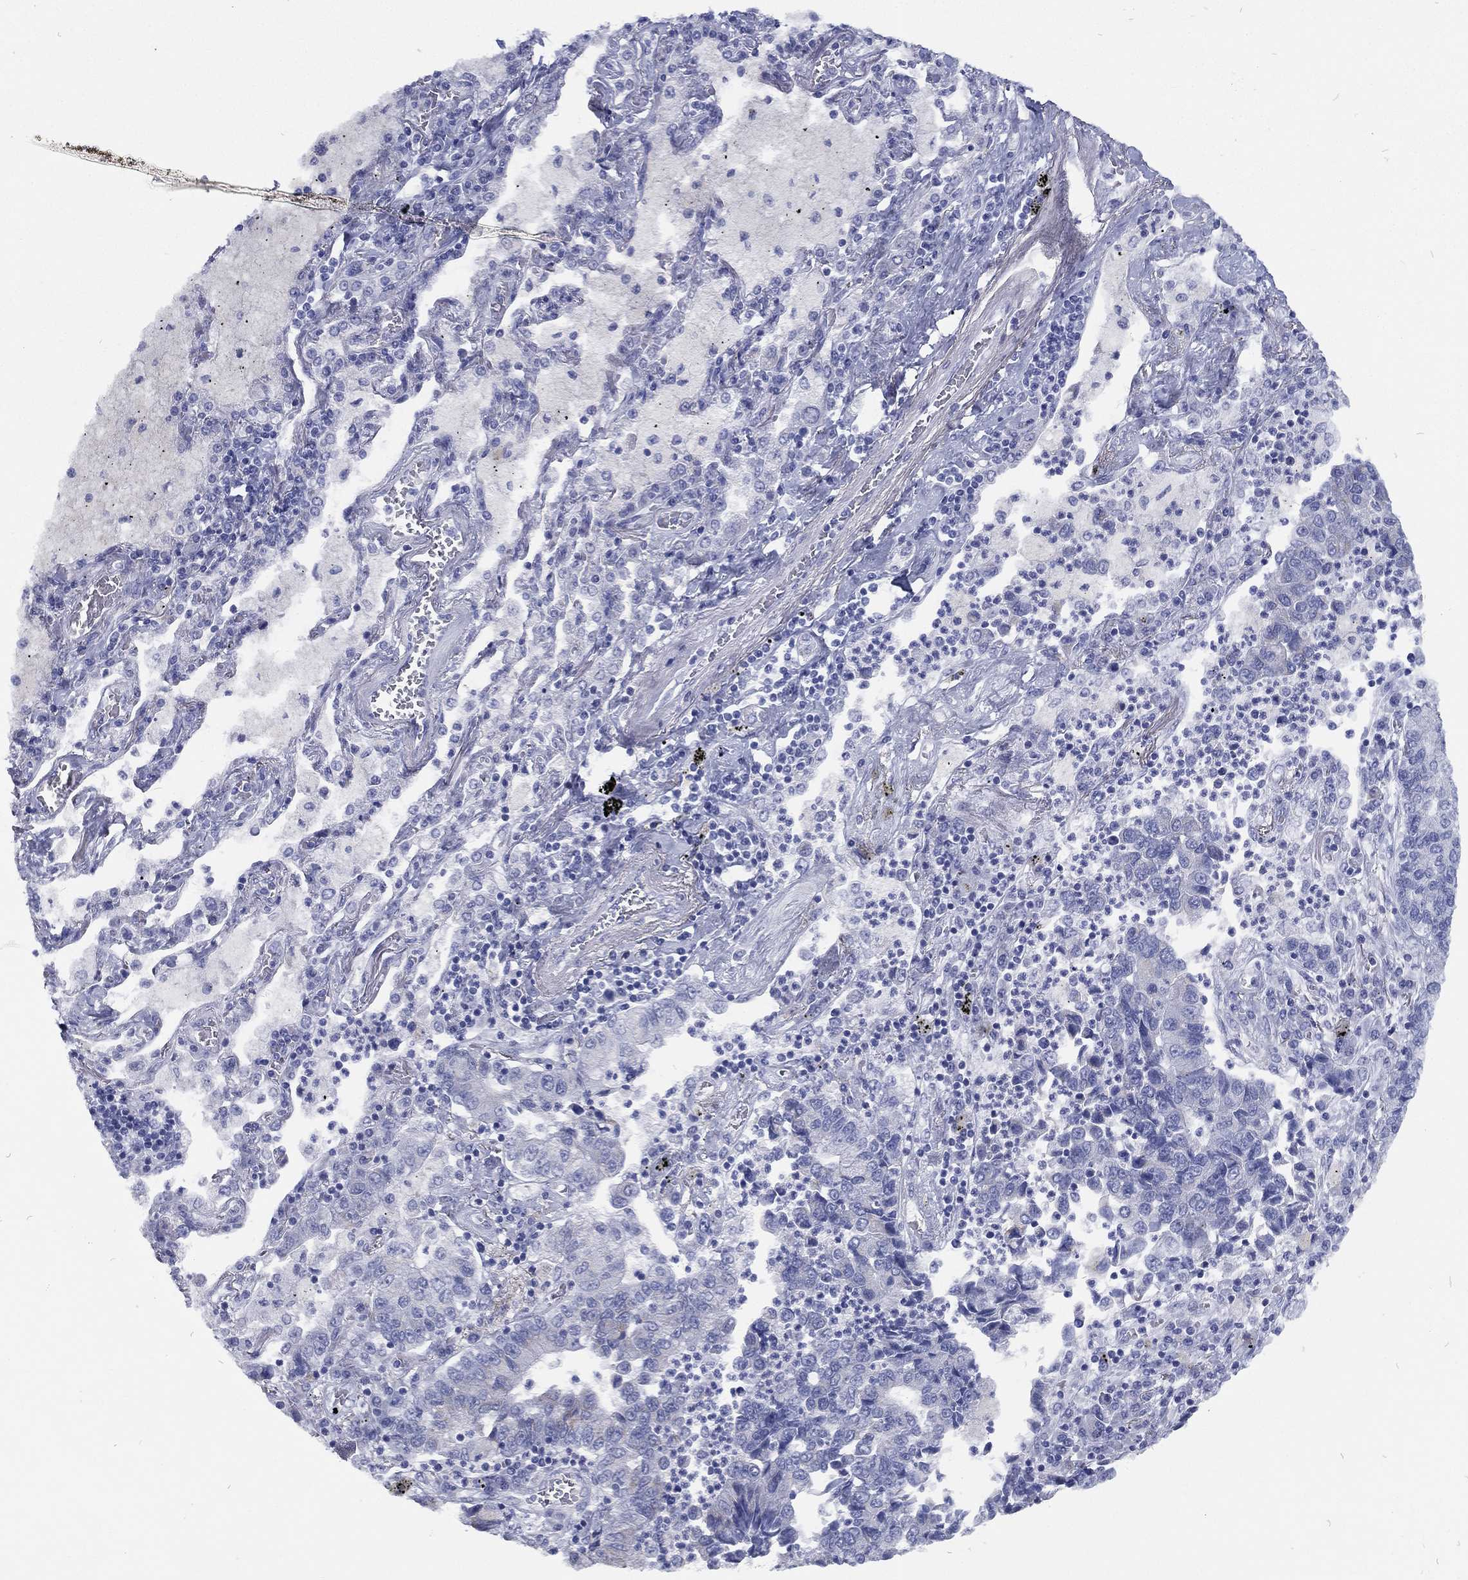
{"staining": {"intensity": "negative", "quantity": "none", "location": "none"}, "tissue": "lung cancer", "cell_type": "Tumor cells", "image_type": "cancer", "snomed": [{"axis": "morphology", "description": "Adenocarcinoma, NOS"}, {"axis": "topography", "description": "Lung"}], "caption": "This is an immunohistochemistry photomicrograph of human lung cancer (adenocarcinoma). There is no positivity in tumor cells.", "gene": "RSPH4A", "patient": {"sex": "female", "age": 57}}